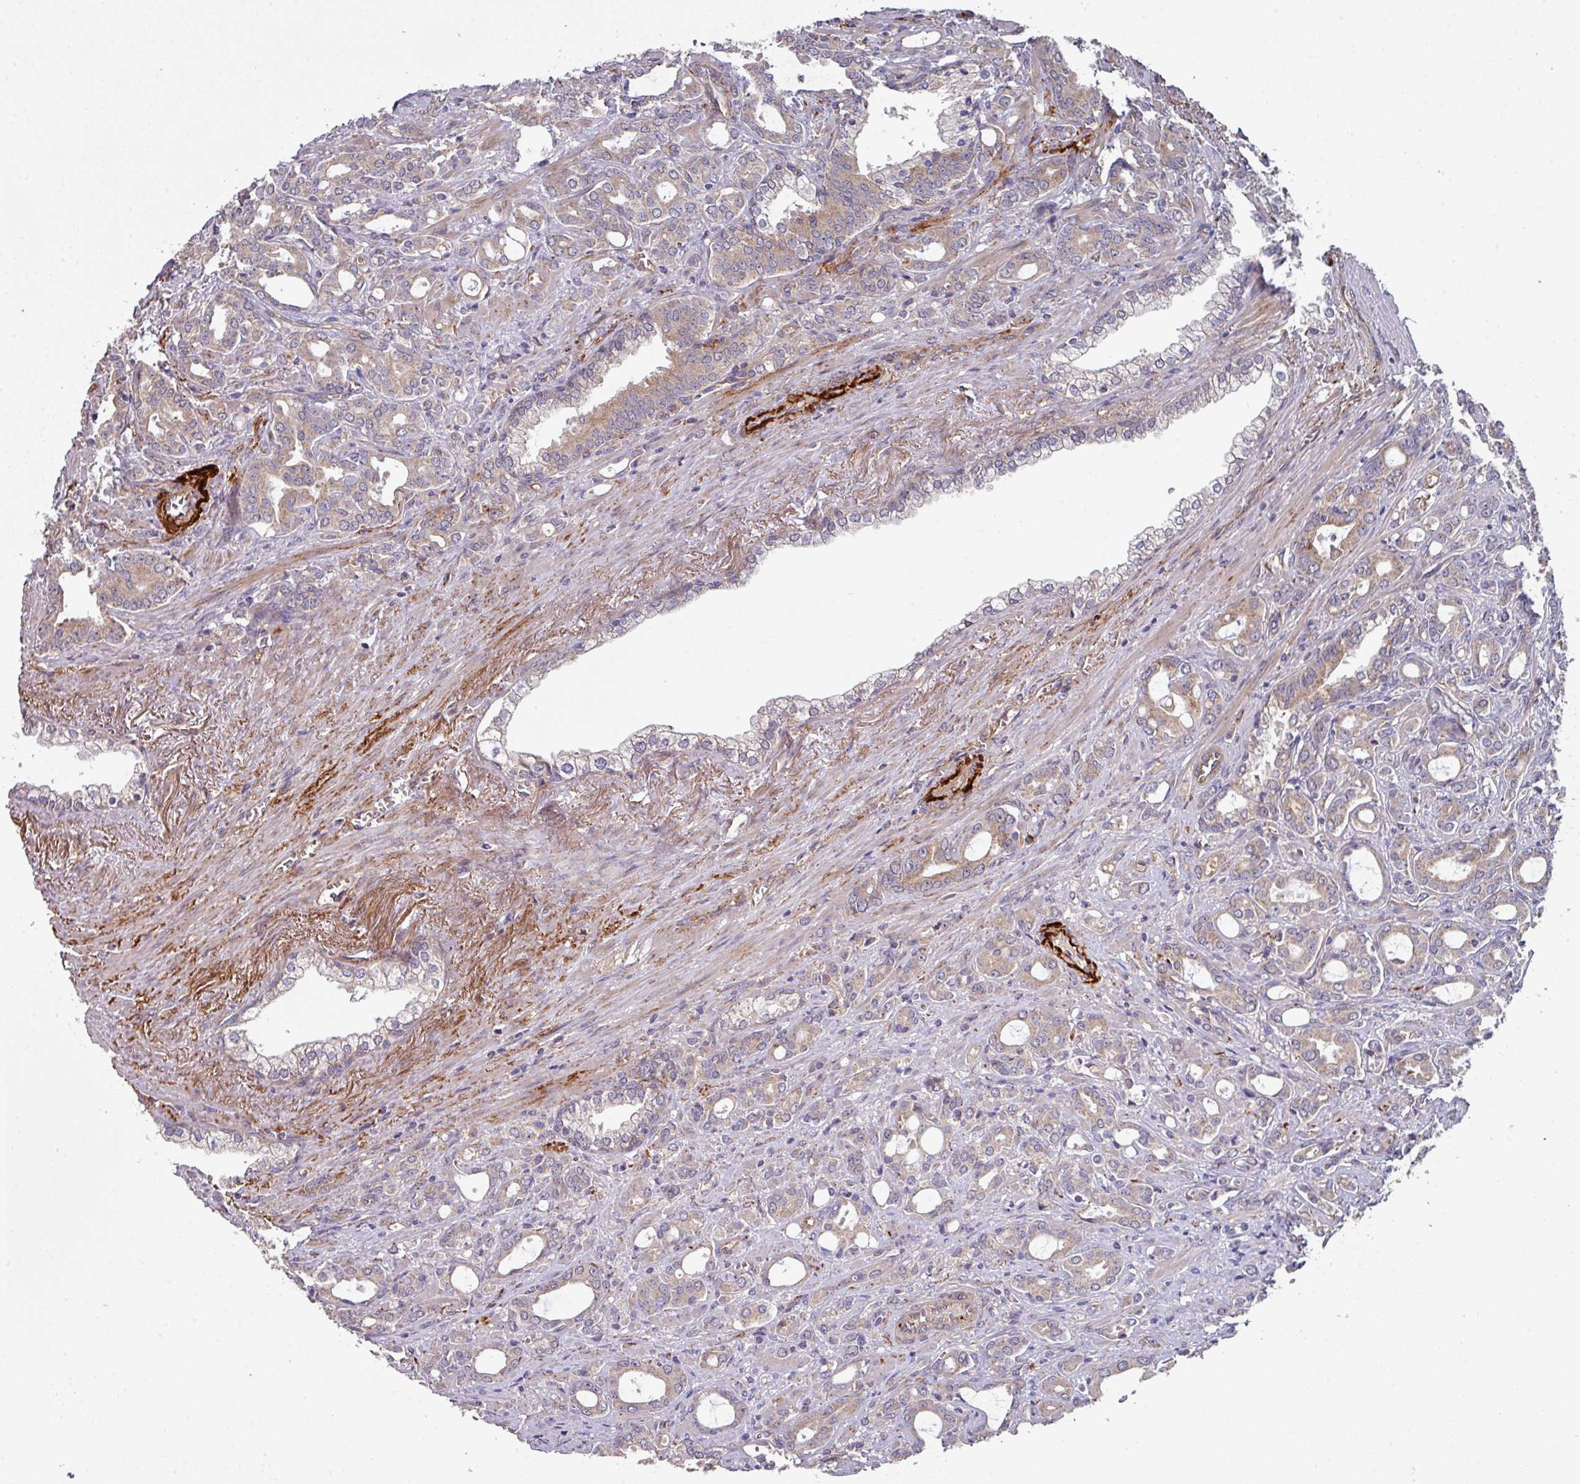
{"staining": {"intensity": "weak", "quantity": ">75%", "location": "cytoplasmic/membranous"}, "tissue": "prostate cancer", "cell_type": "Tumor cells", "image_type": "cancer", "snomed": [{"axis": "morphology", "description": "Adenocarcinoma, High grade"}, {"axis": "topography", "description": "Prostate"}], "caption": "High-magnification brightfield microscopy of high-grade adenocarcinoma (prostate) stained with DAB (brown) and counterstained with hematoxylin (blue). tumor cells exhibit weak cytoplasmic/membranous positivity is appreciated in about>75% of cells. (DAB = brown stain, brightfield microscopy at high magnification).", "gene": "DCAF12L2", "patient": {"sex": "male", "age": 72}}